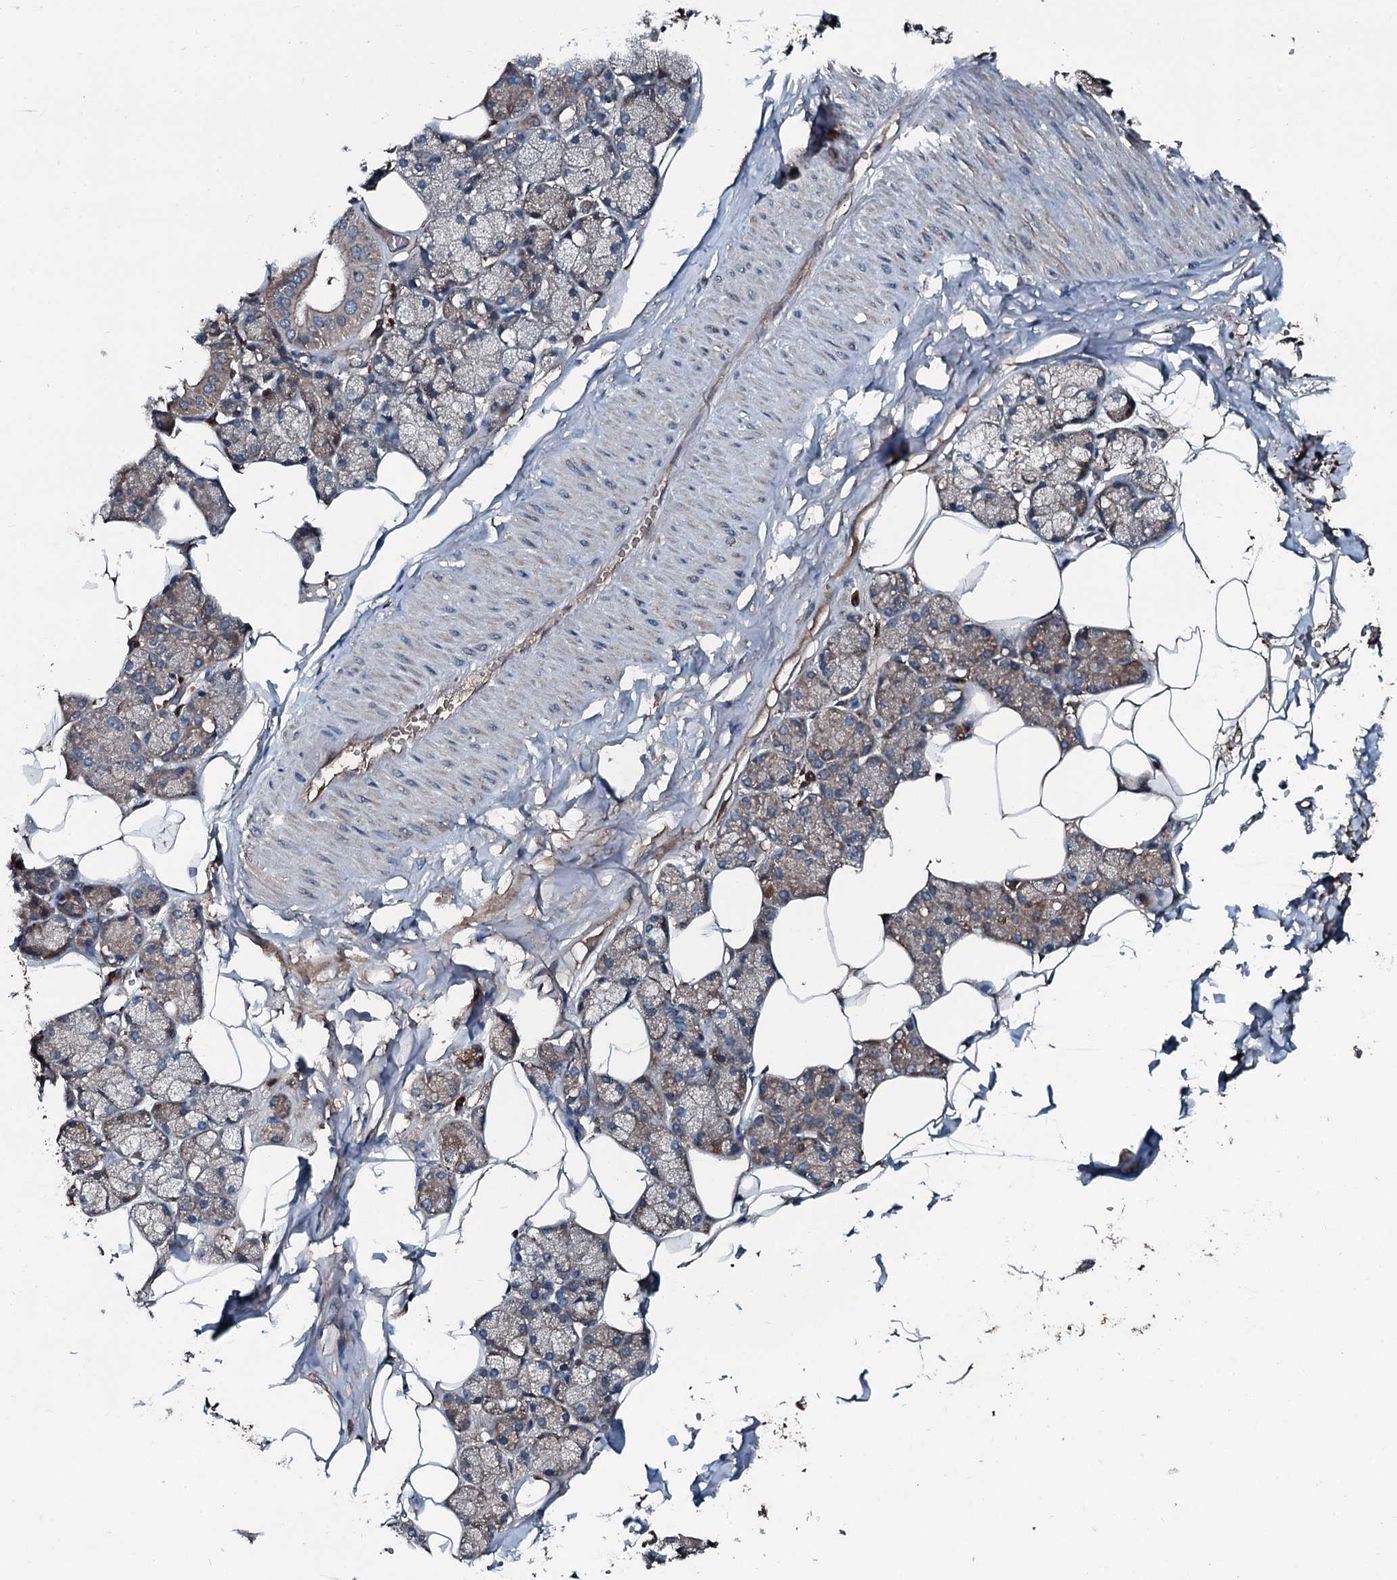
{"staining": {"intensity": "weak", "quantity": "25%-75%", "location": "cytoplasmic/membranous"}, "tissue": "salivary gland", "cell_type": "Glandular cells", "image_type": "normal", "snomed": [{"axis": "morphology", "description": "Normal tissue, NOS"}, {"axis": "topography", "description": "Salivary gland"}], "caption": "A brown stain shows weak cytoplasmic/membranous expression of a protein in glandular cells of benign human salivary gland.", "gene": "AARS1", "patient": {"sex": "male", "age": 62}}